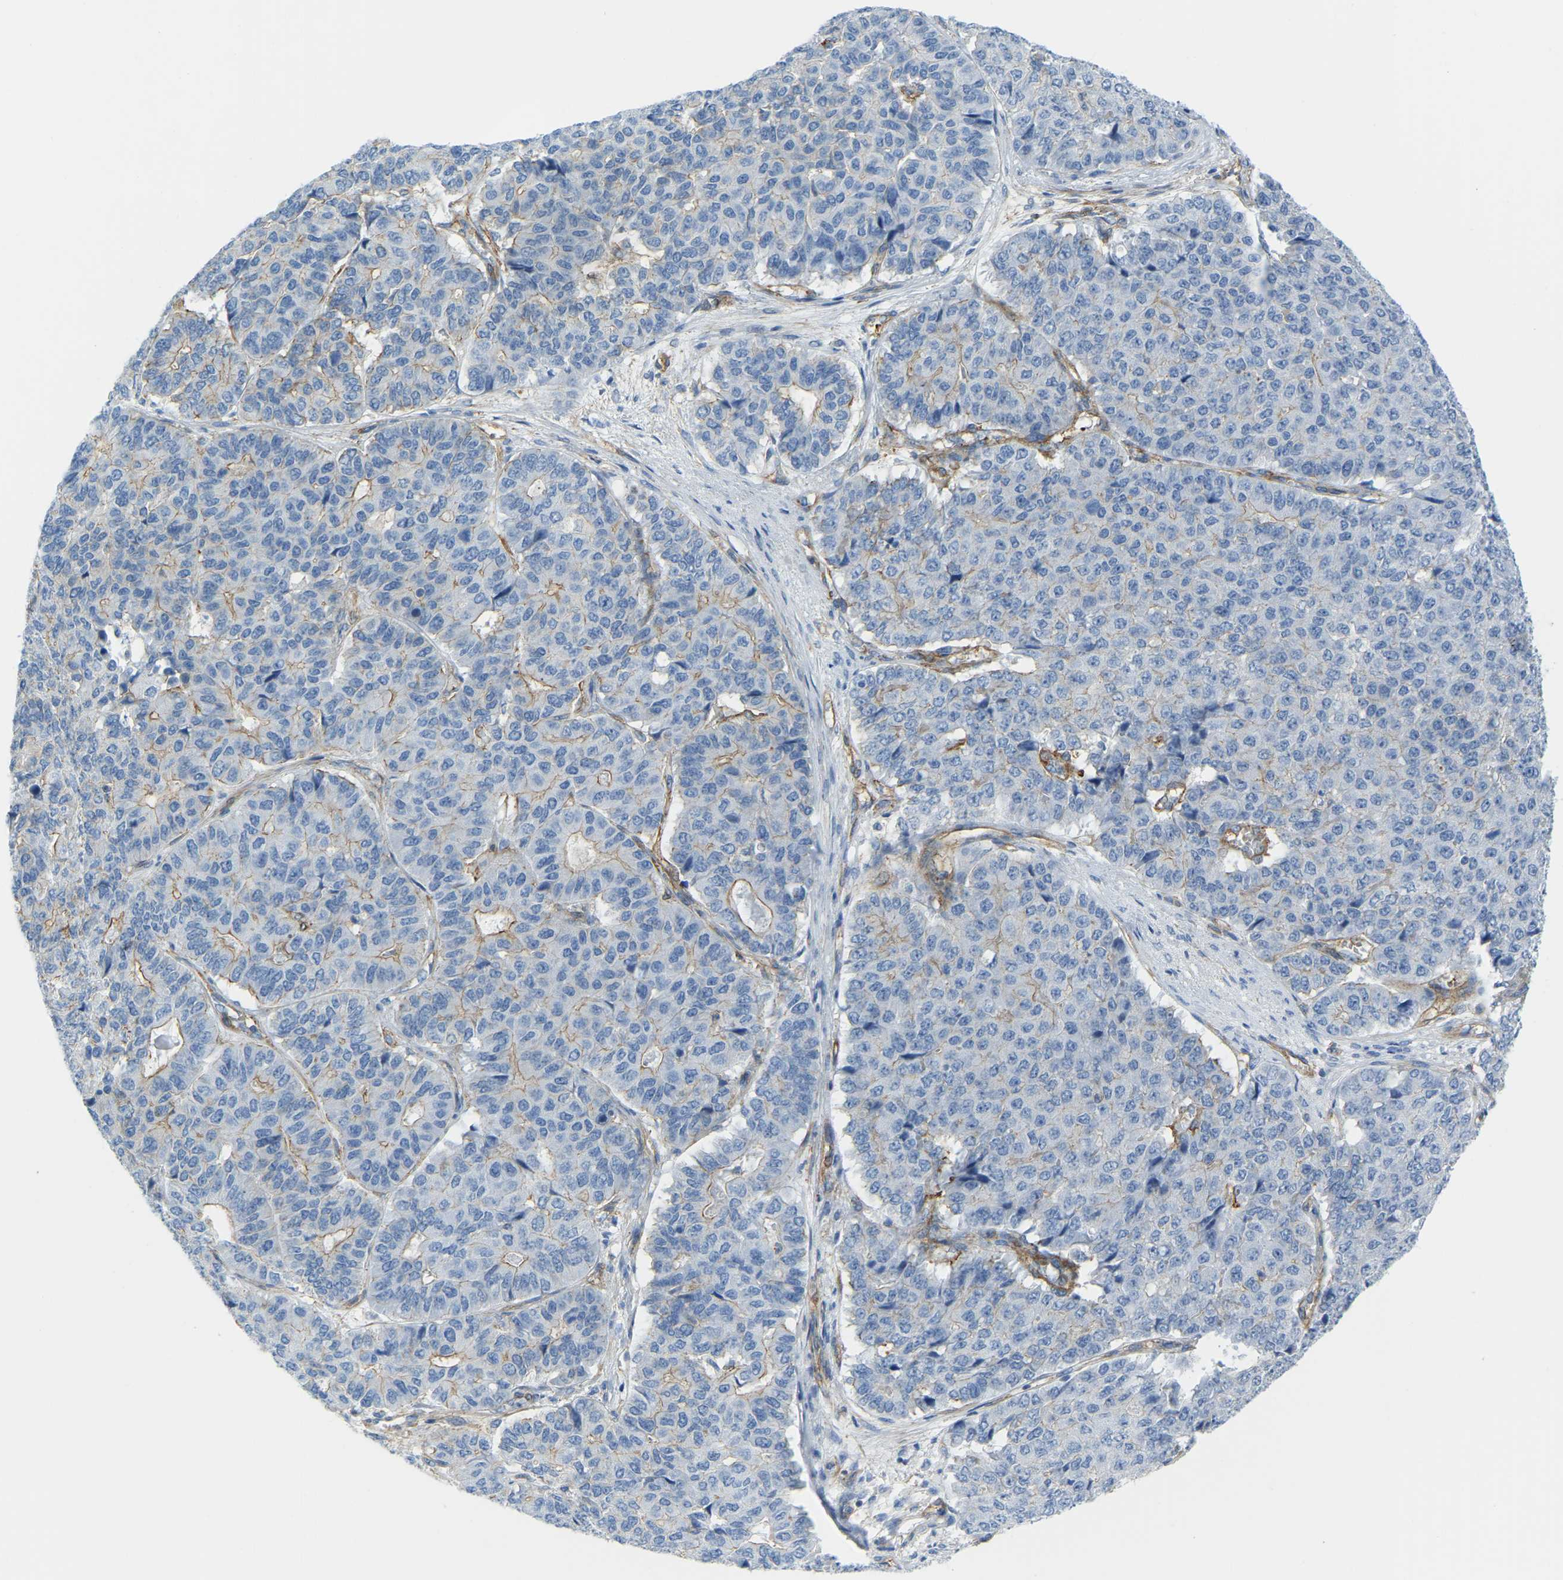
{"staining": {"intensity": "weak", "quantity": "<25%", "location": "cytoplasmic/membranous"}, "tissue": "pancreatic cancer", "cell_type": "Tumor cells", "image_type": "cancer", "snomed": [{"axis": "morphology", "description": "Adenocarcinoma, NOS"}, {"axis": "topography", "description": "Pancreas"}], "caption": "This is an immunohistochemistry histopathology image of human adenocarcinoma (pancreatic). There is no expression in tumor cells.", "gene": "MYL3", "patient": {"sex": "male", "age": 50}}